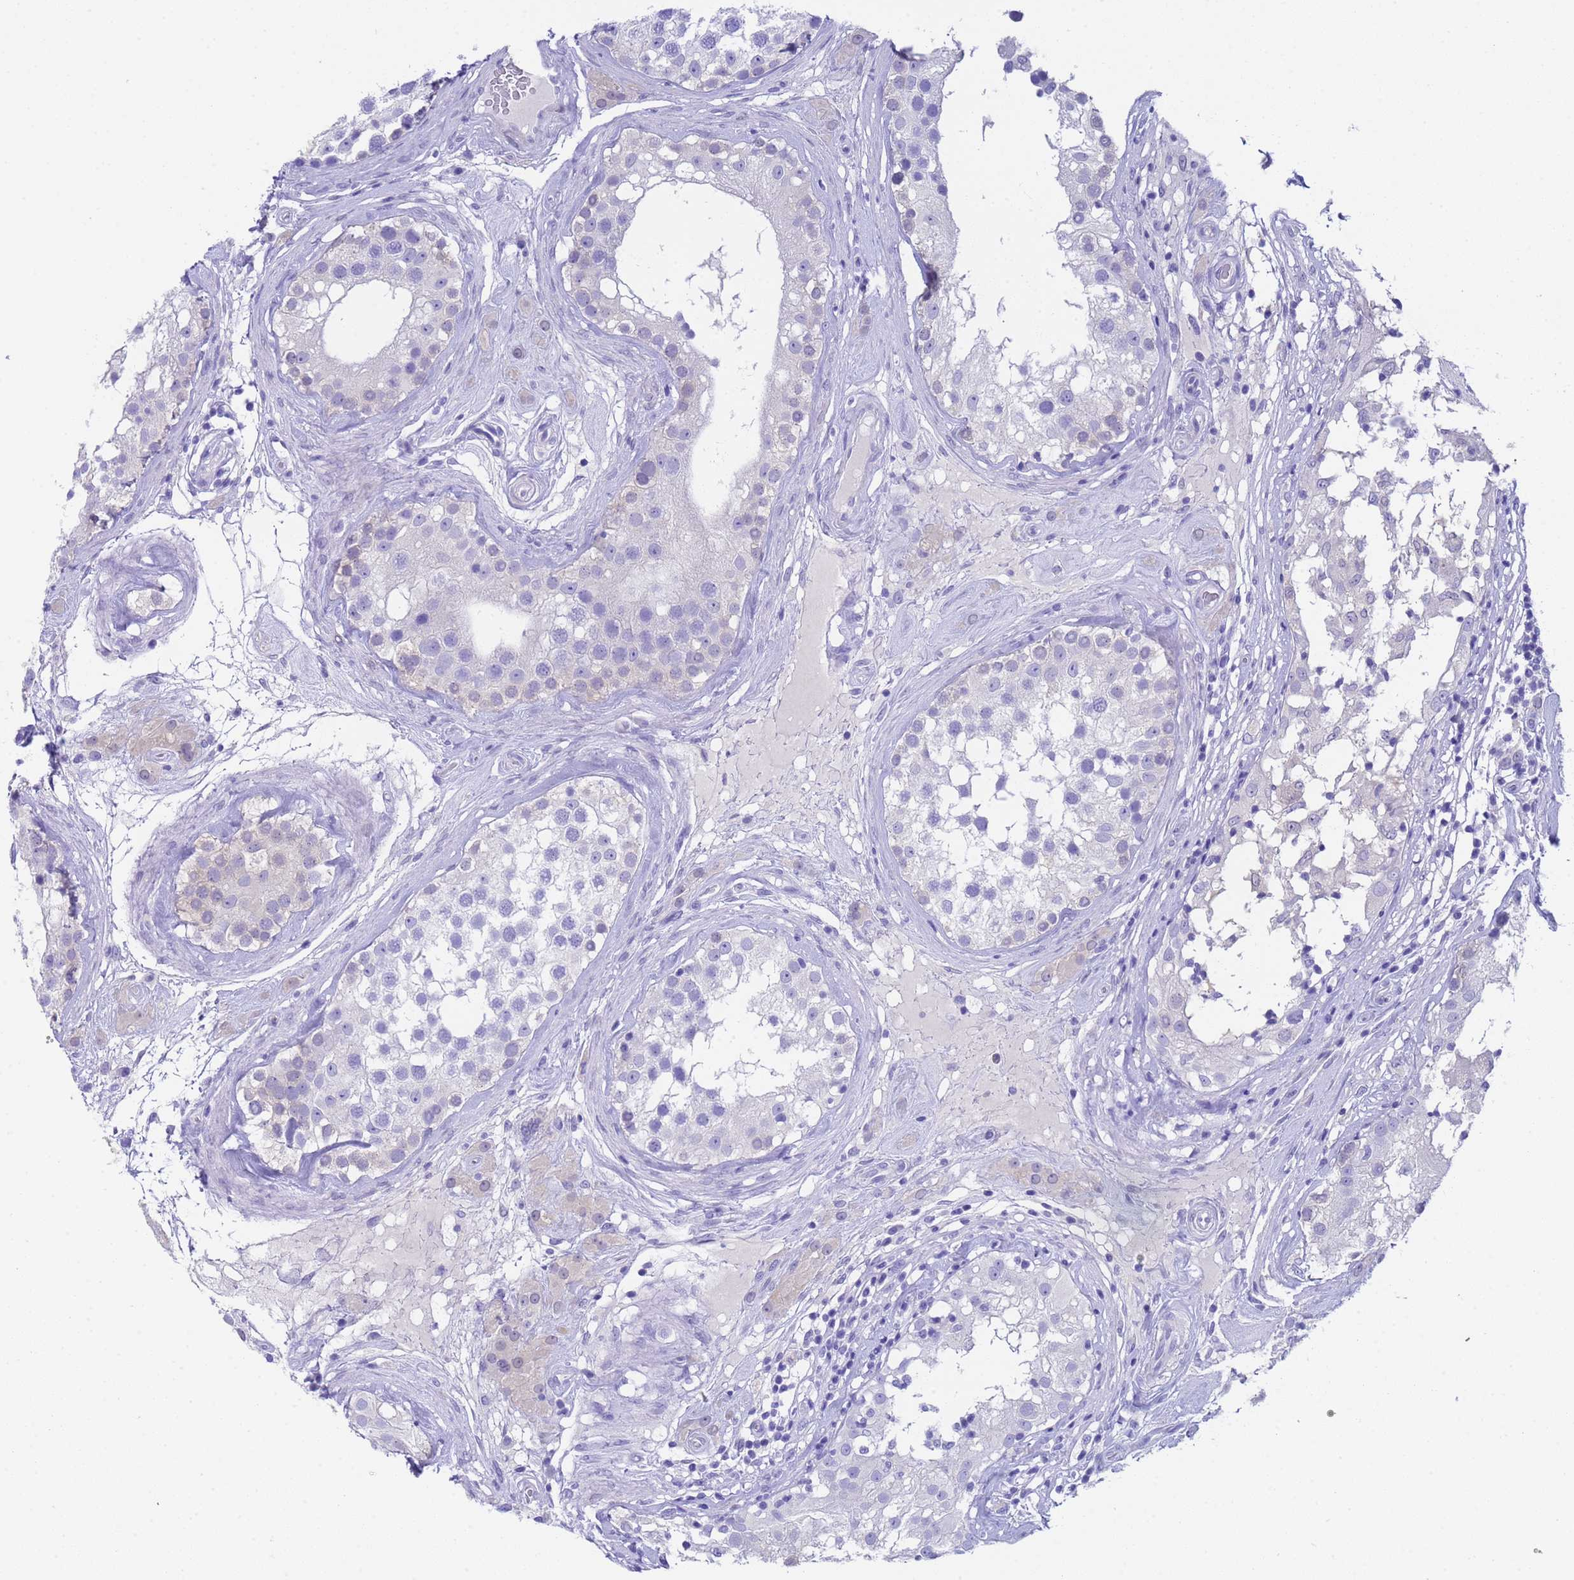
{"staining": {"intensity": "negative", "quantity": "none", "location": "none"}, "tissue": "testis", "cell_type": "Cells in seminiferous ducts", "image_type": "normal", "snomed": [{"axis": "morphology", "description": "Normal tissue, NOS"}, {"axis": "topography", "description": "Testis"}], "caption": "High power microscopy photomicrograph of an immunohistochemistry photomicrograph of unremarkable testis, revealing no significant staining in cells in seminiferous ducts.", "gene": "USP38", "patient": {"sex": "male", "age": 46}}